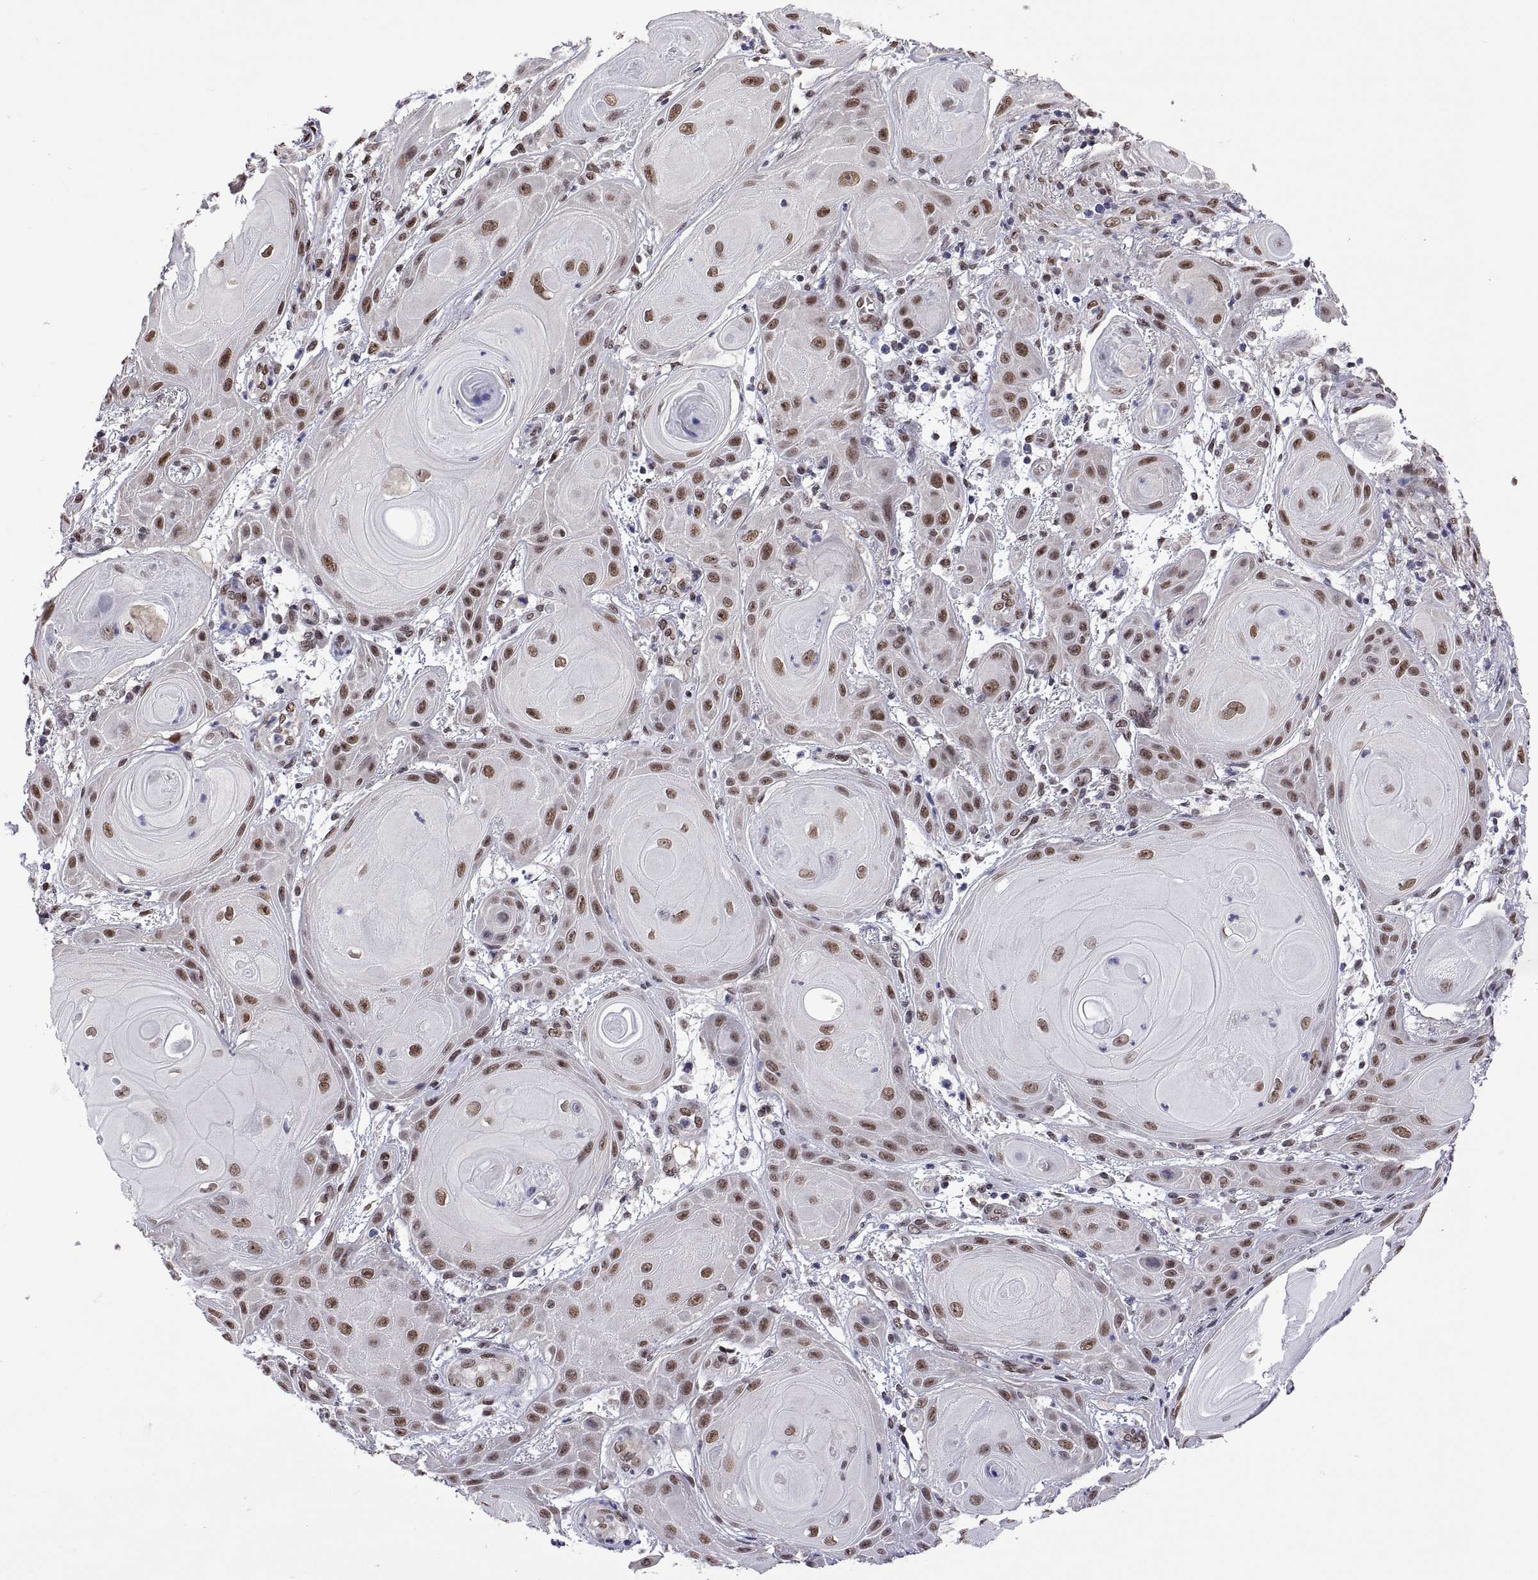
{"staining": {"intensity": "moderate", "quantity": ">75%", "location": "nuclear"}, "tissue": "skin cancer", "cell_type": "Tumor cells", "image_type": "cancer", "snomed": [{"axis": "morphology", "description": "Squamous cell carcinoma, NOS"}, {"axis": "topography", "description": "Skin"}], "caption": "Skin cancer (squamous cell carcinoma) stained with DAB IHC displays medium levels of moderate nuclear expression in about >75% of tumor cells.", "gene": "NR4A1", "patient": {"sex": "male", "age": 62}}